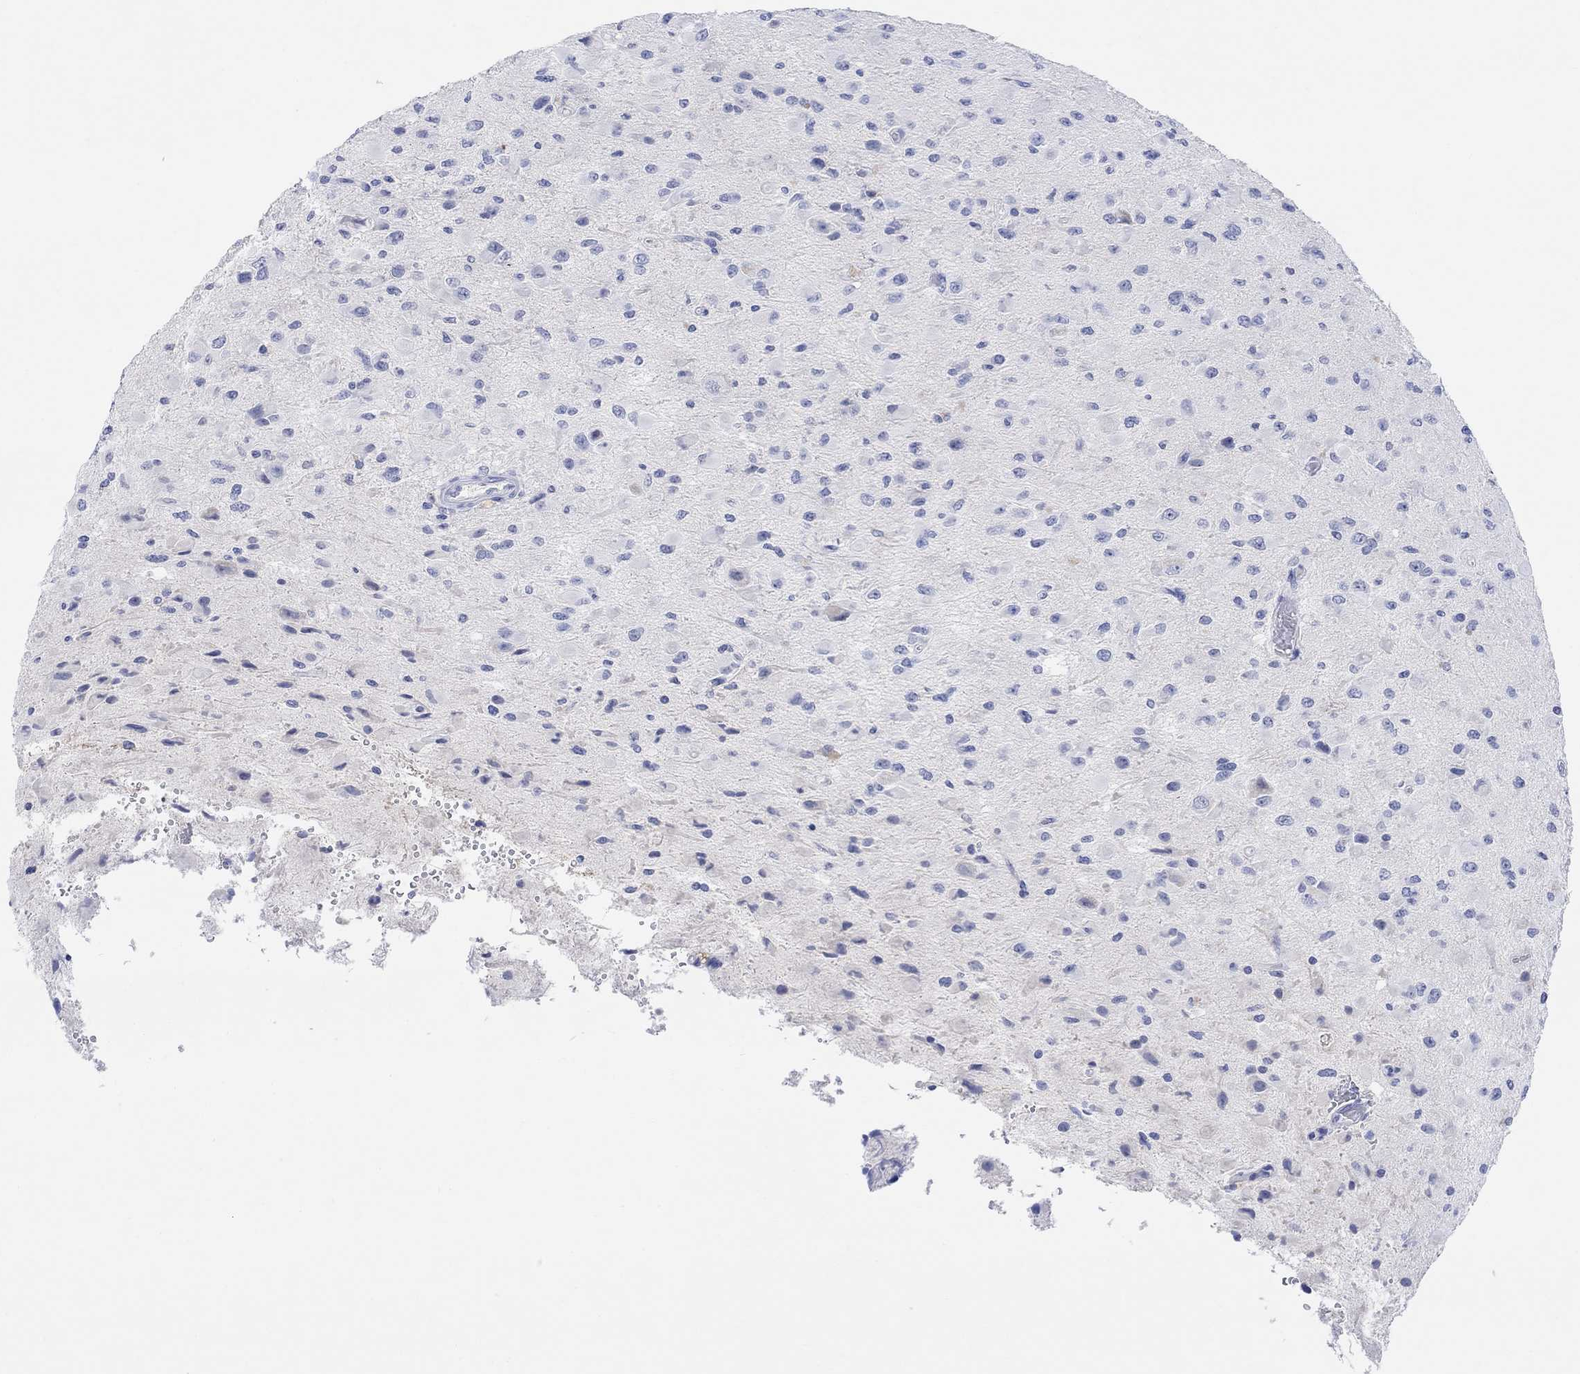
{"staining": {"intensity": "moderate", "quantity": "<25%", "location": "cytoplasmic/membranous"}, "tissue": "glioma", "cell_type": "Tumor cells", "image_type": "cancer", "snomed": [{"axis": "morphology", "description": "Glioma, malignant, High grade"}, {"axis": "topography", "description": "Cerebral cortex"}], "caption": "Malignant glioma (high-grade) was stained to show a protein in brown. There is low levels of moderate cytoplasmic/membranous positivity in approximately <25% of tumor cells.", "gene": "TYR", "patient": {"sex": "male", "age": 35}}